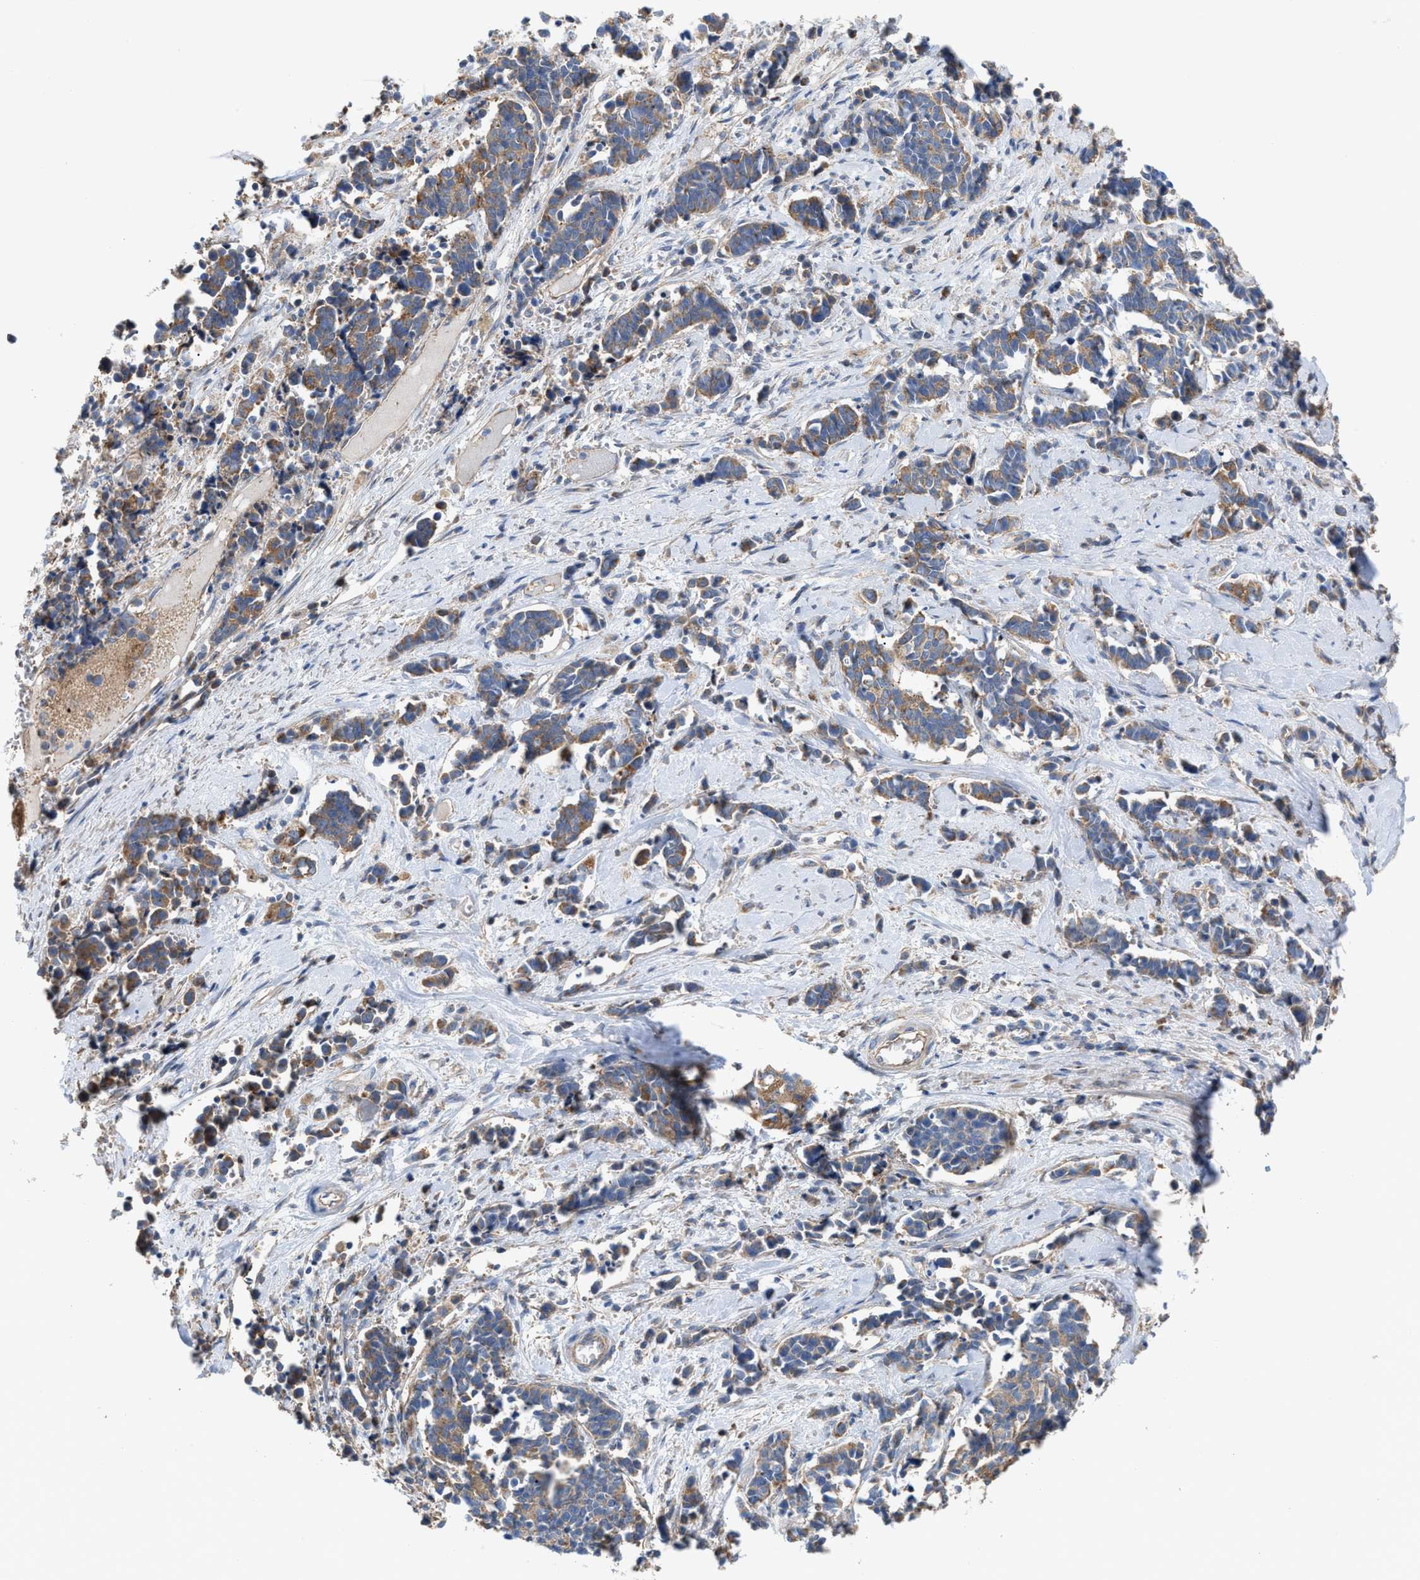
{"staining": {"intensity": "moderate", "quantity": "25%-75%", "location": "cytoplasmic/membranous"}, "tissue": "cervical cancer", "cell_type": "Tumor cells", "image_type": "cancer", "snomed": [{"axis": "morphology", "description": "Squamous cell carcinoma, NOS"}, {"axis": "topography", "description": "Cervix"}], "caption": "A histopathology image showing moderate cytoplasmic/membranous staining in about 25%-75% of tumor cells in squamous cell carcinoma (cervical), as visualized by brown immunohistochemical staining.", "gene": "OXSM", "patient": {"sex": "female", "age": 35}}